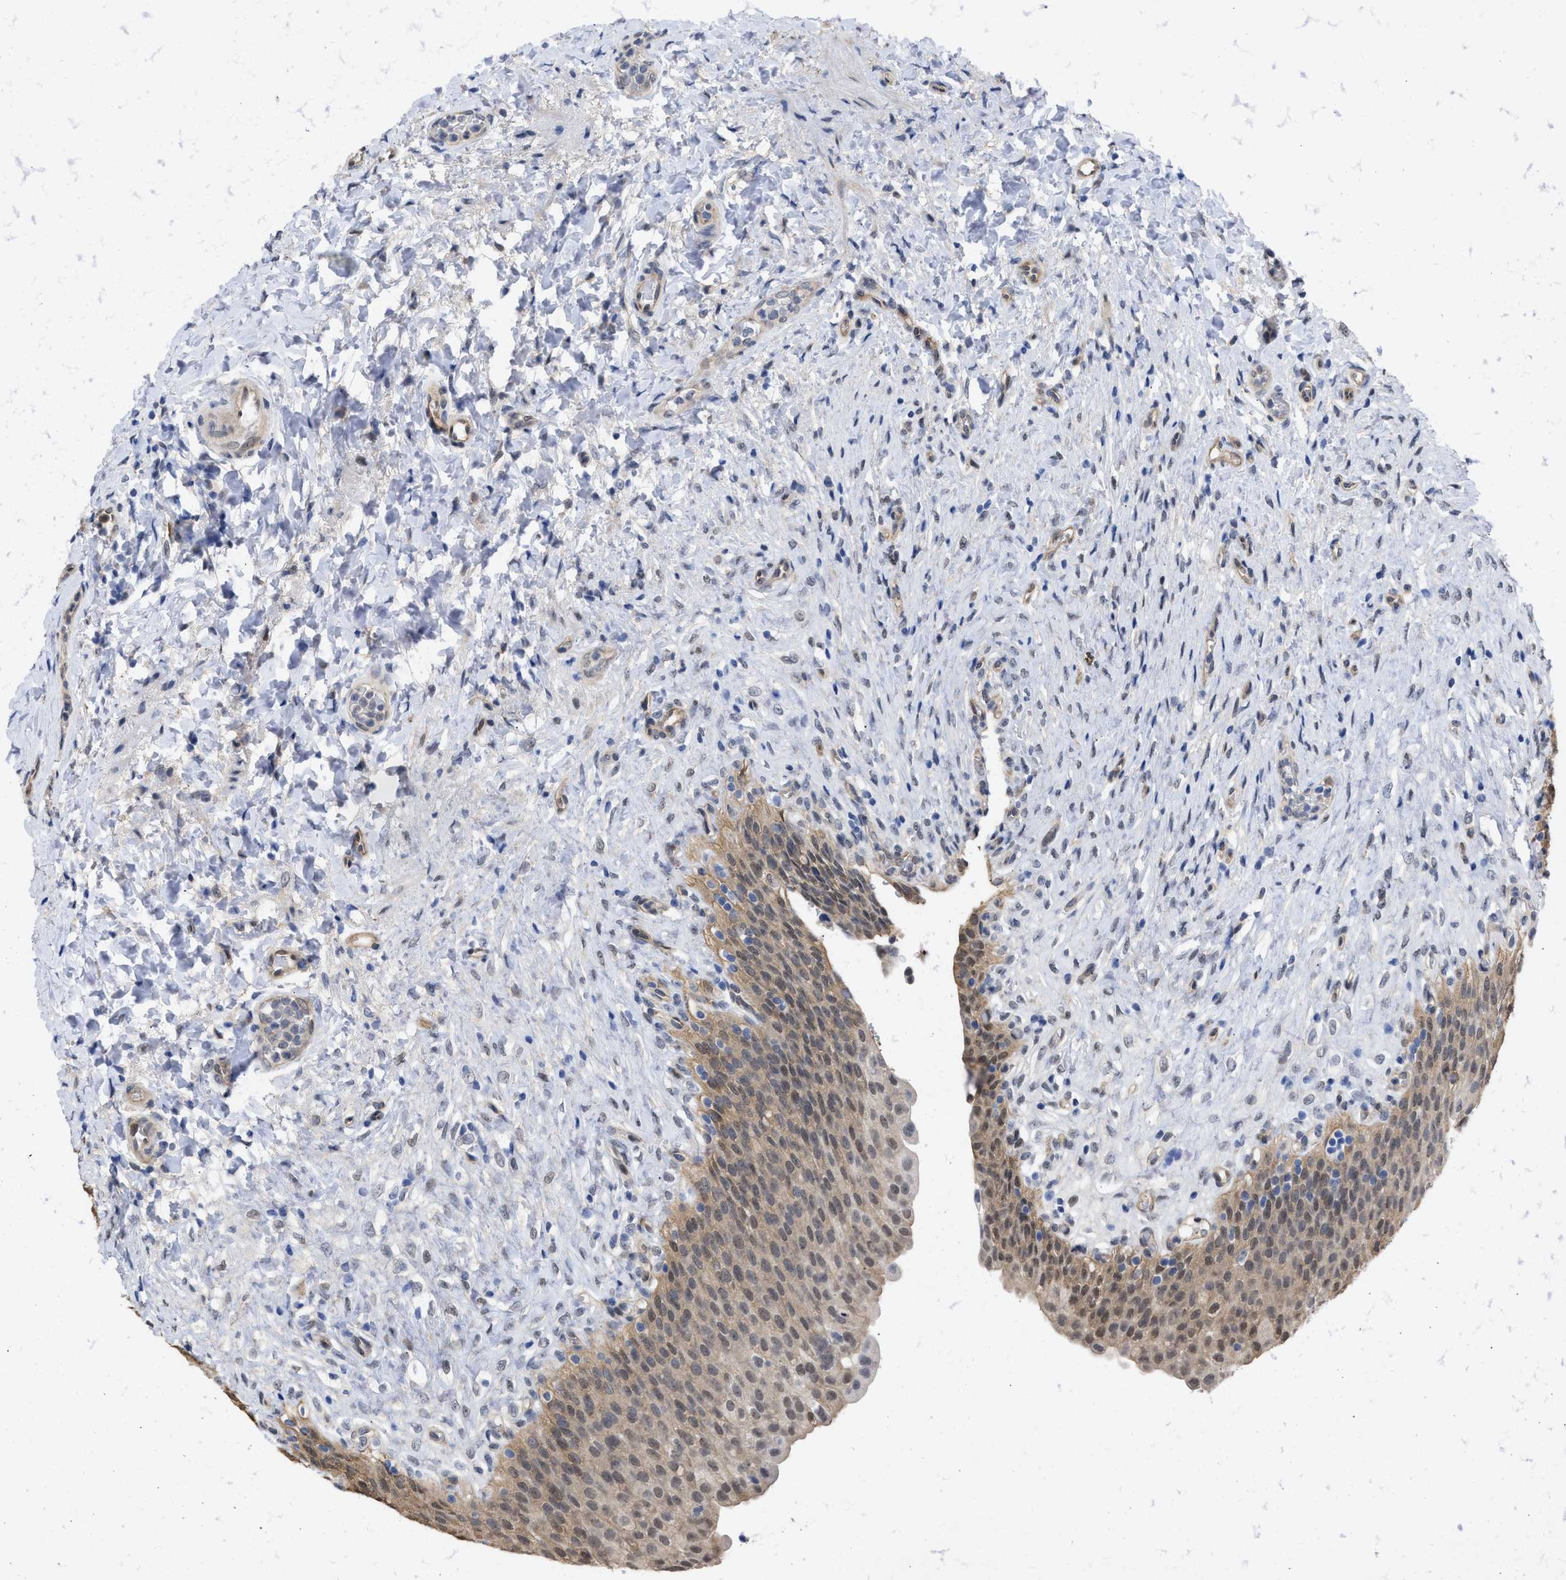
{"staining": {"intensity": "weak", "quantity": ">75%", "location": "cytoplasmic/membranous,nuclear"}, "tissue": "urinary bladder", "cell_type": "Urothelial cells", "image_type": "normal", "snomed": [{"axis": "morphology", "description": "Urothelial carcinoma, High grade"}, {"axis": "topography", "description": "Urinary bladder"}], "caption": "A photomicrograph of urinary bladder stained for a protein demonstrates weak cytoplasmic/membranous,nuclear brown staining in urothelial cells. (DAB IHC with brightfield microscopy, high magnification).", "gene": "THRA", "patient": {"sex": "male", "age": 46}}